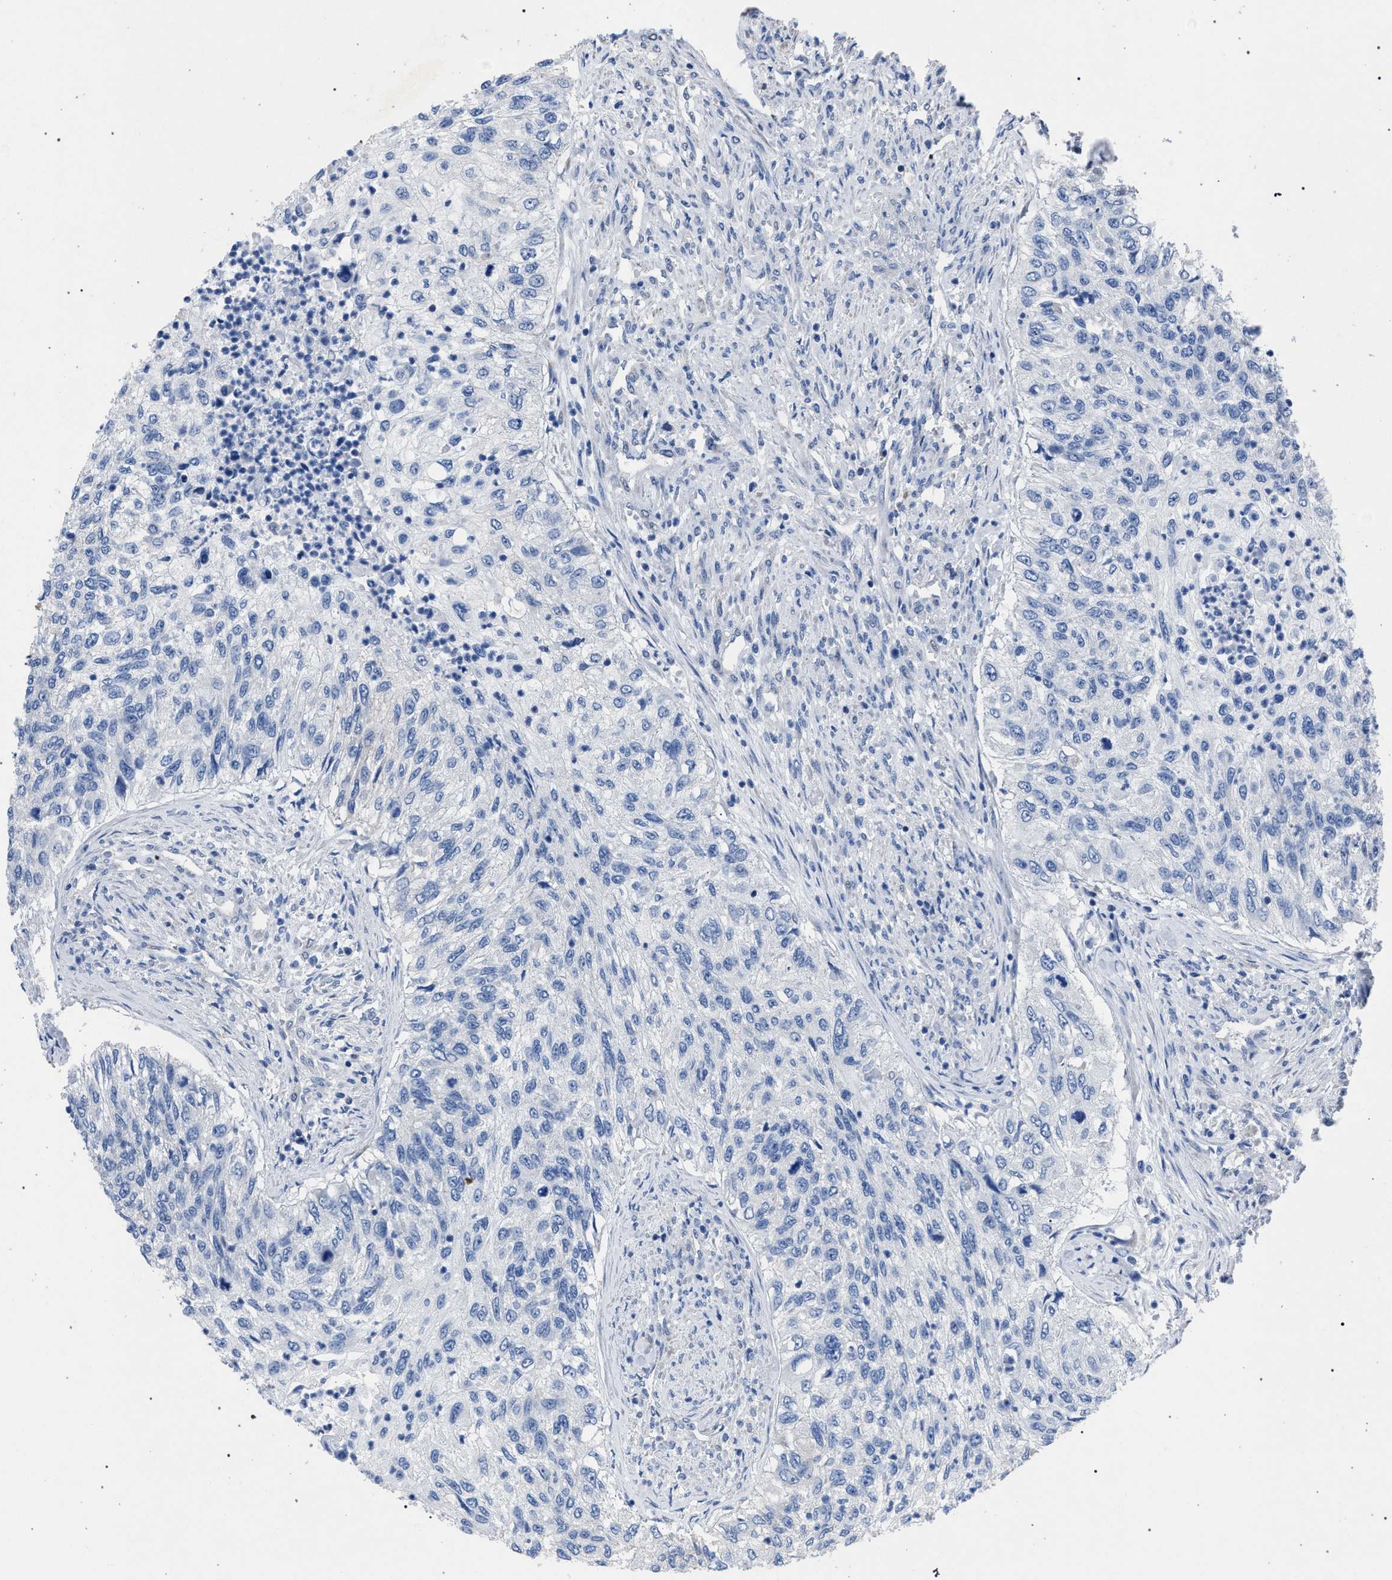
{"staining": {"intensity": "negative", "quantity": "none", "location": "none"}, "tissue": "urothelial cancer", "cell_type": "Tumor cells", "image_type": "cancer", "snomed": [{"axis": "morphology", "description": "Urothelial carcinoma, High grade"}, {"axis": "topography", "description": "Urinary bladder"}], "caption": "This is a photomicrograph of immunohistochemistry staining of urothelial carcinoma (high-grade), which shows no expression in tumor cells. Brightfield microscopy of immunohistochemistry stained with DAB (brown) and hematoxylin (blue), captured at high magnification.", "gene": "CRYZ", "patient": {"sex": "female", "age": 60}}